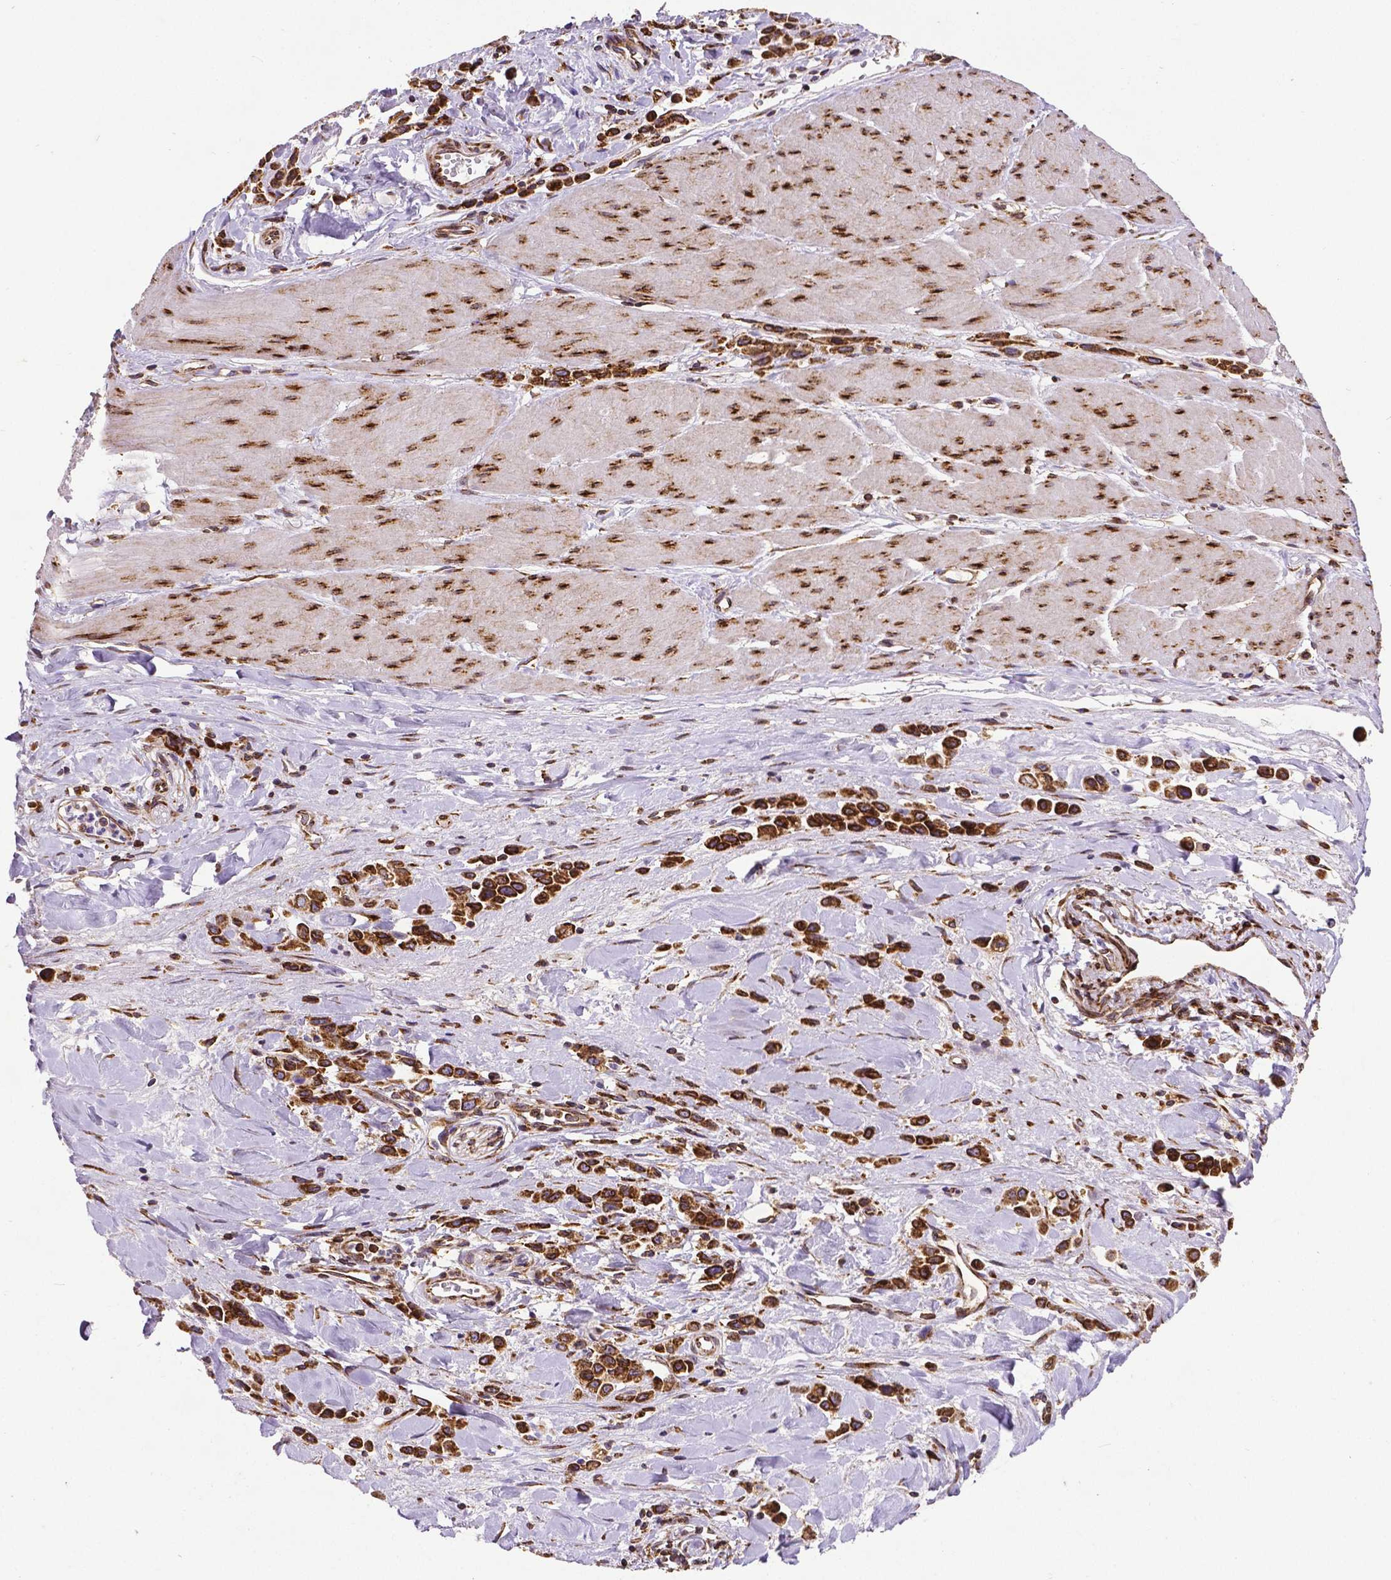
{"staining": {"intensity": "strong", "quantity": ">75%", "location": "cytoplasmic/membranous"}, "tissue": "stomach cancer", "cell_type": "Tumor cells", "image_type": "cancer", "snomed": [{"axis": "morphology", "description": "Adenocarcinoma, NOS"}, {"axis": "topography", "description": "Stomach"}], "caption": "Strong cytoplasmic/membranous protein positivity is seen in about >75% of tumor cells in stomach cancer (adenocarcinoma).", "gene": "MTDH", "patient": {"sex": "male", "age": 47}}